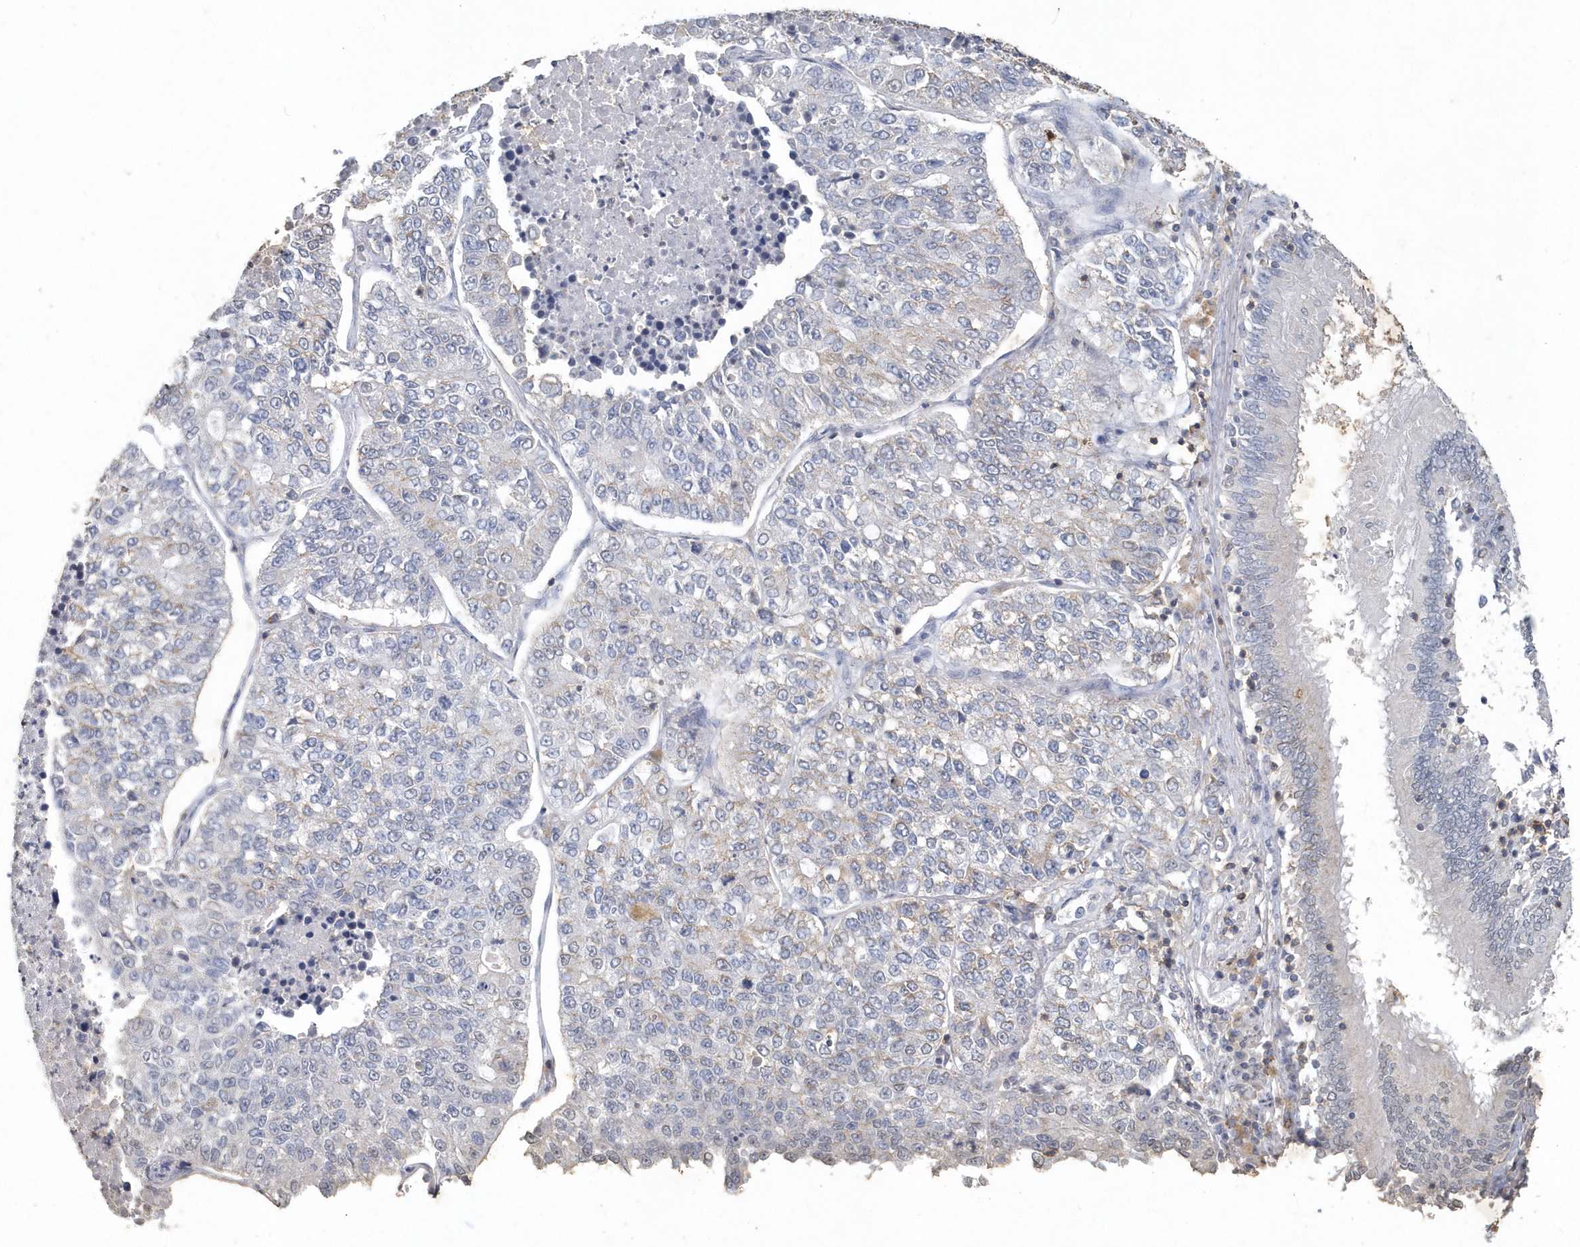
{"staining": {"intensity": "weak", "quantity": "<25%", "location": "cytoplasmic/membranous"}, "tissue": "lung cancer", "cell_type": "Tumor cells", "image_type": "cancer", "snomed": [{"axis": "morphology", "description": "Adenocarcinoma, NOS"}, {"axis": "topography", "description": "Lung"}], "caption": "DAB (3,3'-diaminobenzidine) immunohistochemical staining of lung cancer (adenocarcinoma) demonstrates no significant expression in tumor cells.", "gene": "PDCD1", "patient": {"sex": "male", "age": 49}}